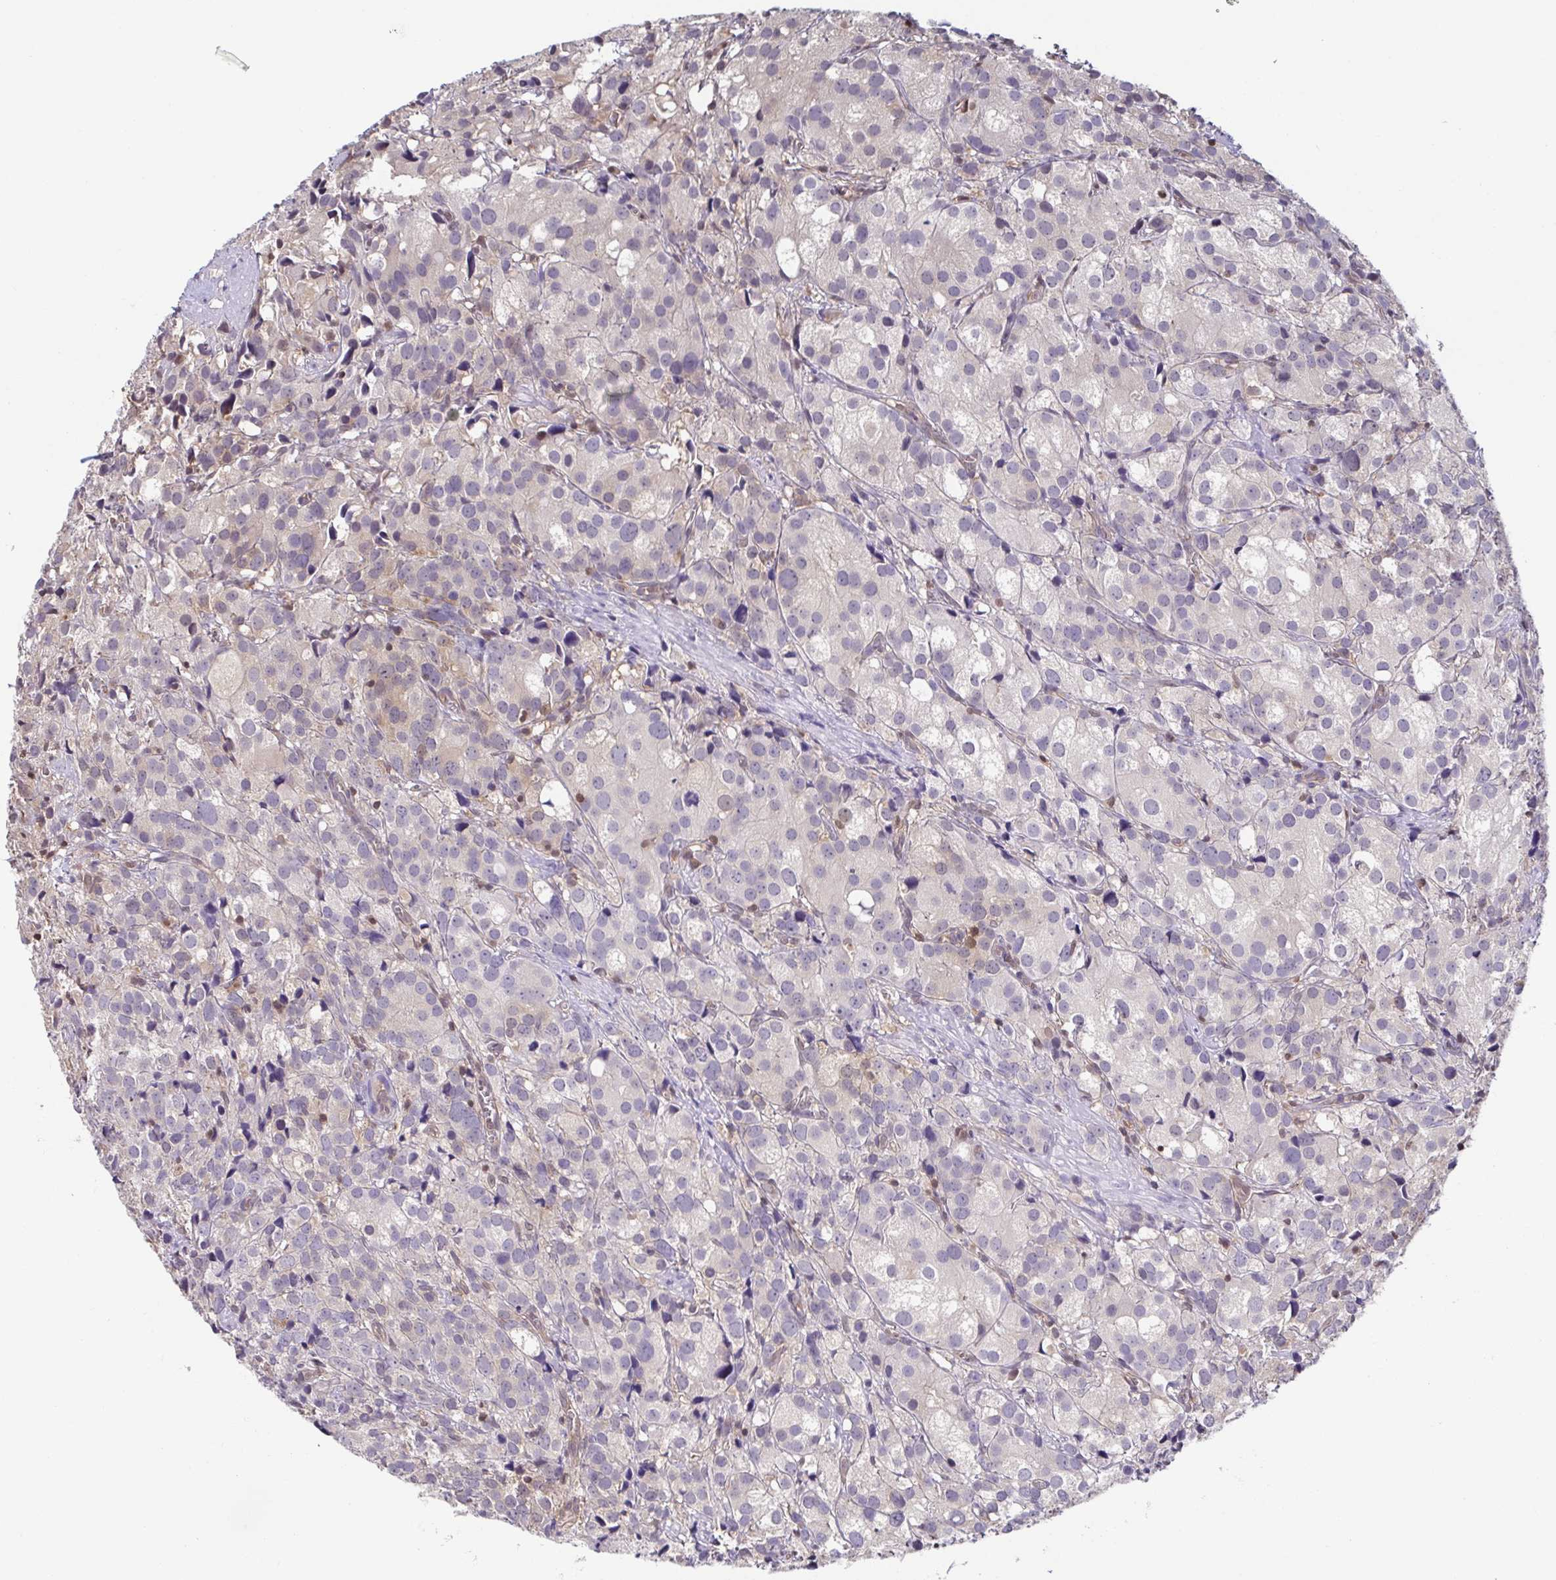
{"staining": {"intensity": "negative", "quantity": "none", "location": "none"}, "tissue": "prostate cancer", "cell_type": "Tumor cells", "image_type": "cancer", "snomed": [{"axis": "morphology", "description": "Adenocarcinoma, High grade"}, {"axis": "topography", "description": "Prostate"}], "caption": "Prostate adenocarcinoma (high-grade) was stained to show a protein in brown. There is no significant expression in tumor cells. (DAB immunohistochemistry (IHC) with hematoxylin counter stain).", "gene": "PSMB9", "patient": {"sex": "male", "age": 86}}